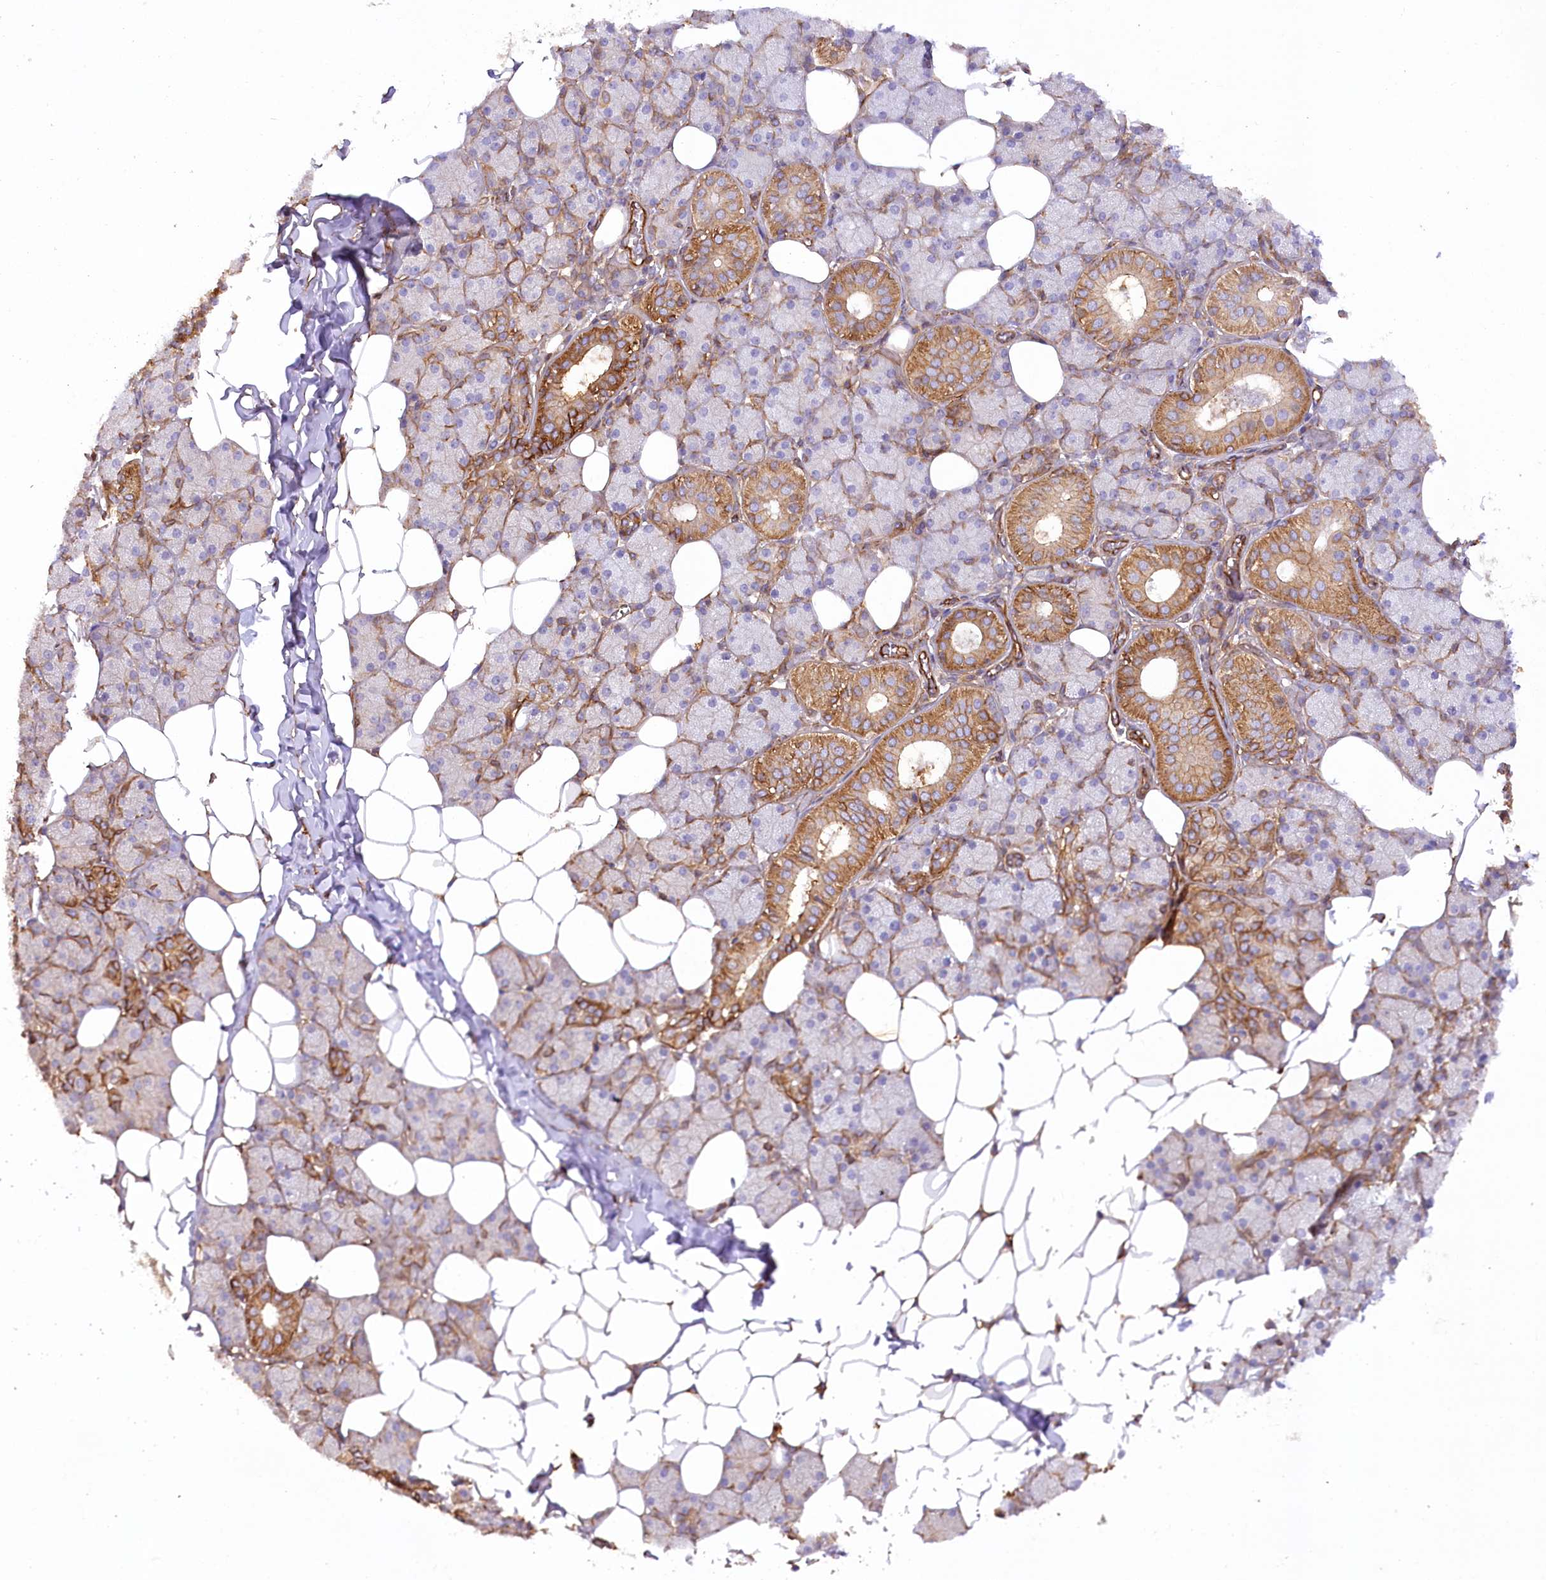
{"staining": {"intensity": "moderate", "quantity": "<25%", "location": "cytoplasmic/membranous"}, "tissue": "salivary gland", "cell_type": "Glandular cells", "image_type": "normal", "snomed": [{"axis": "morphology", "description": "Normal tissue, NOS"}, {"axis": "topography", "description": "Salivary gland"}], "caption": "The image displays staining of unremarkable salivary gland, revealing moderate cytoplasmic/membranous protein staining (brown color) within glandular cells. Using DAB (3,3'-diaminobenzidine) (brown) and hematoxylin (blue) stains, captured at high magnification using brightfield microscopy.", "gene": "SYNPO2", "patient": {"sex": "female", "age": 33}}